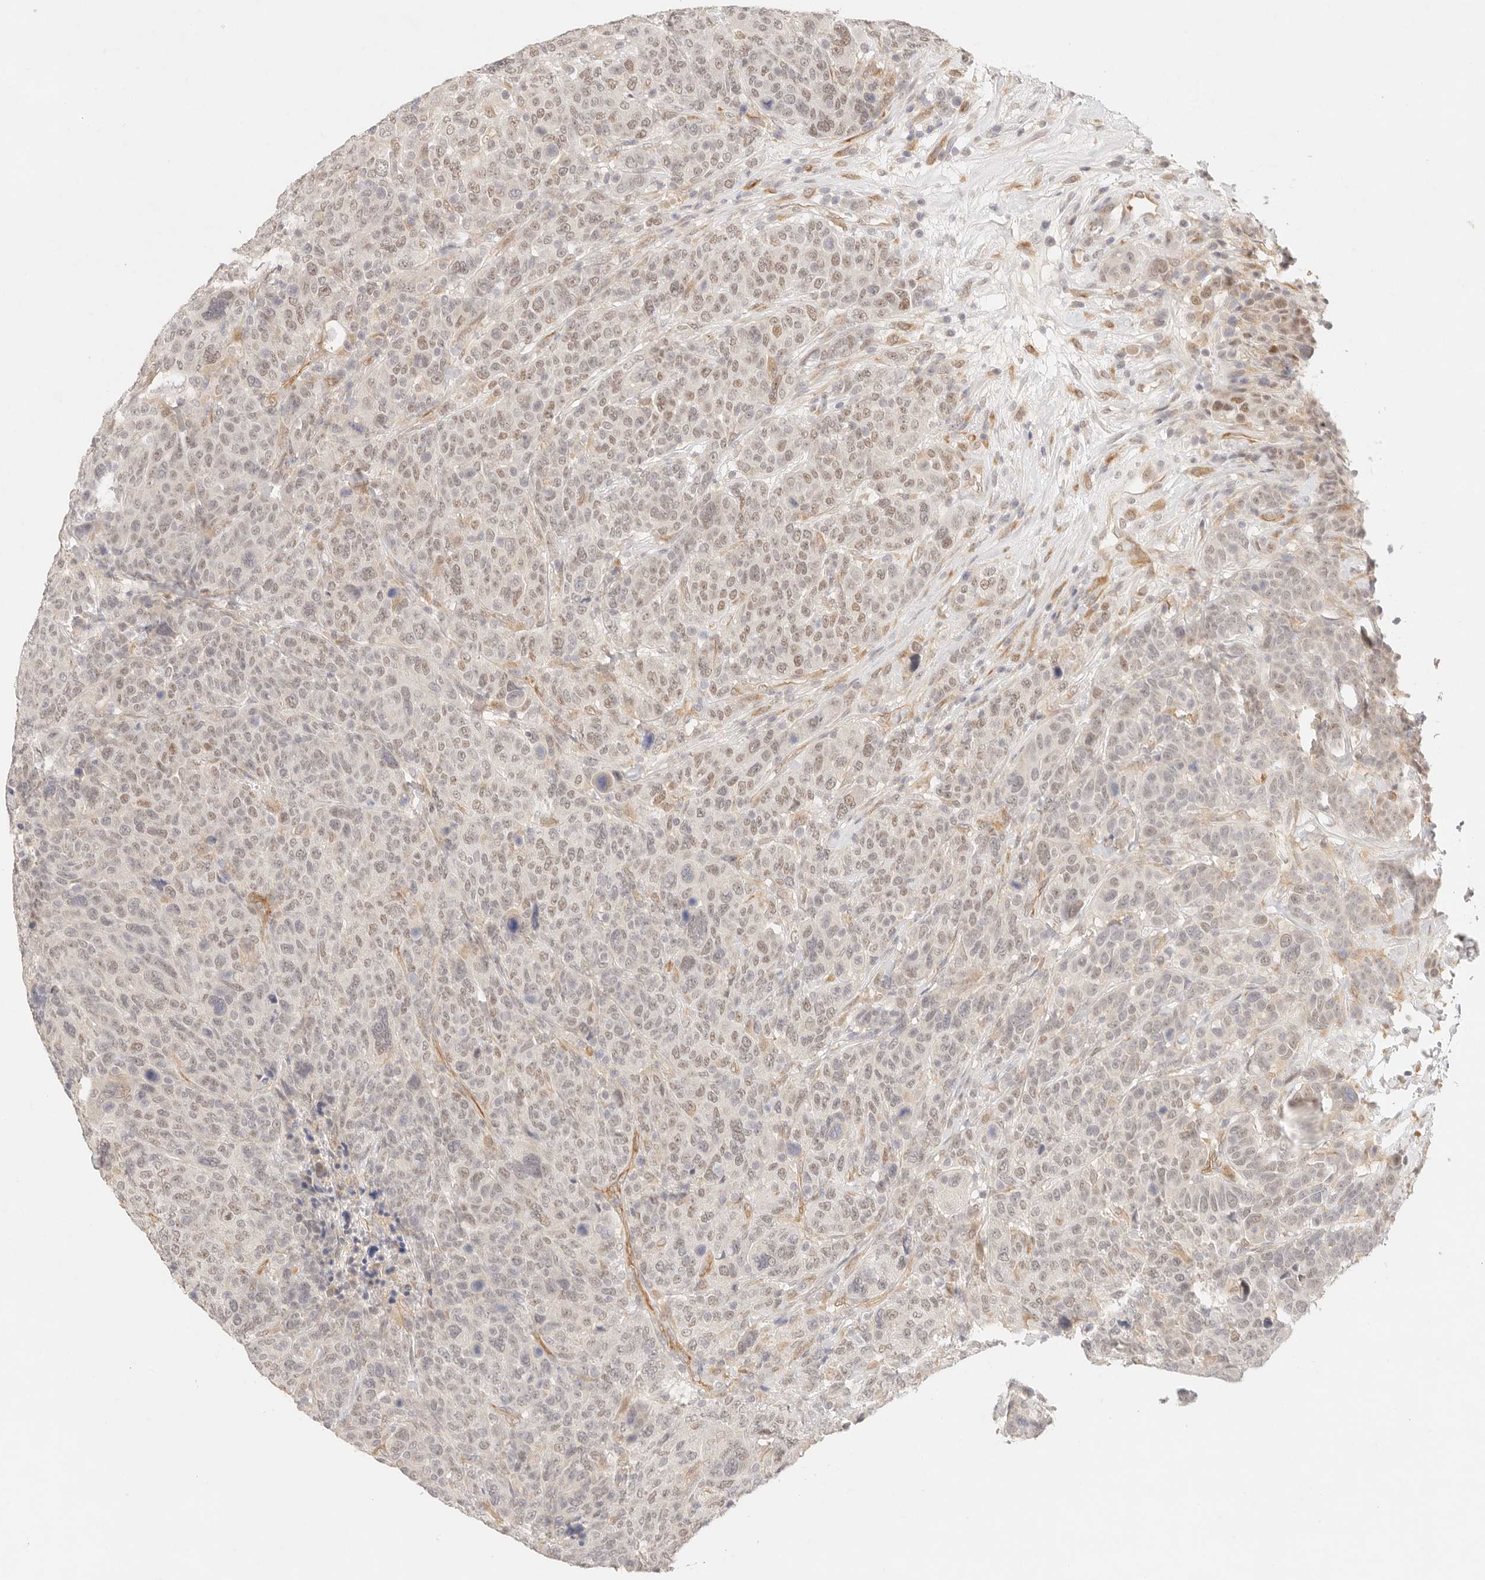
{"staining": {"intensity": "weak", "quantity": "25%-75%", "location": "nuclear"}, "tissue": "breast cancer", "cell_type": "Tumor cells", "image_type": "cancer", "snomed": [{"axis": "morphology", "description": "Duct carcinoma"}, {"axis": "topography", "description": "Breast"}], "caption": "There is low levels of weak nuclear positivity in tumor cells of breast cancer, as demonstrated by immunohistochemical staining (brown color).", "gene": "GPR156", "patient": {"sex": "female", "age": 37}}